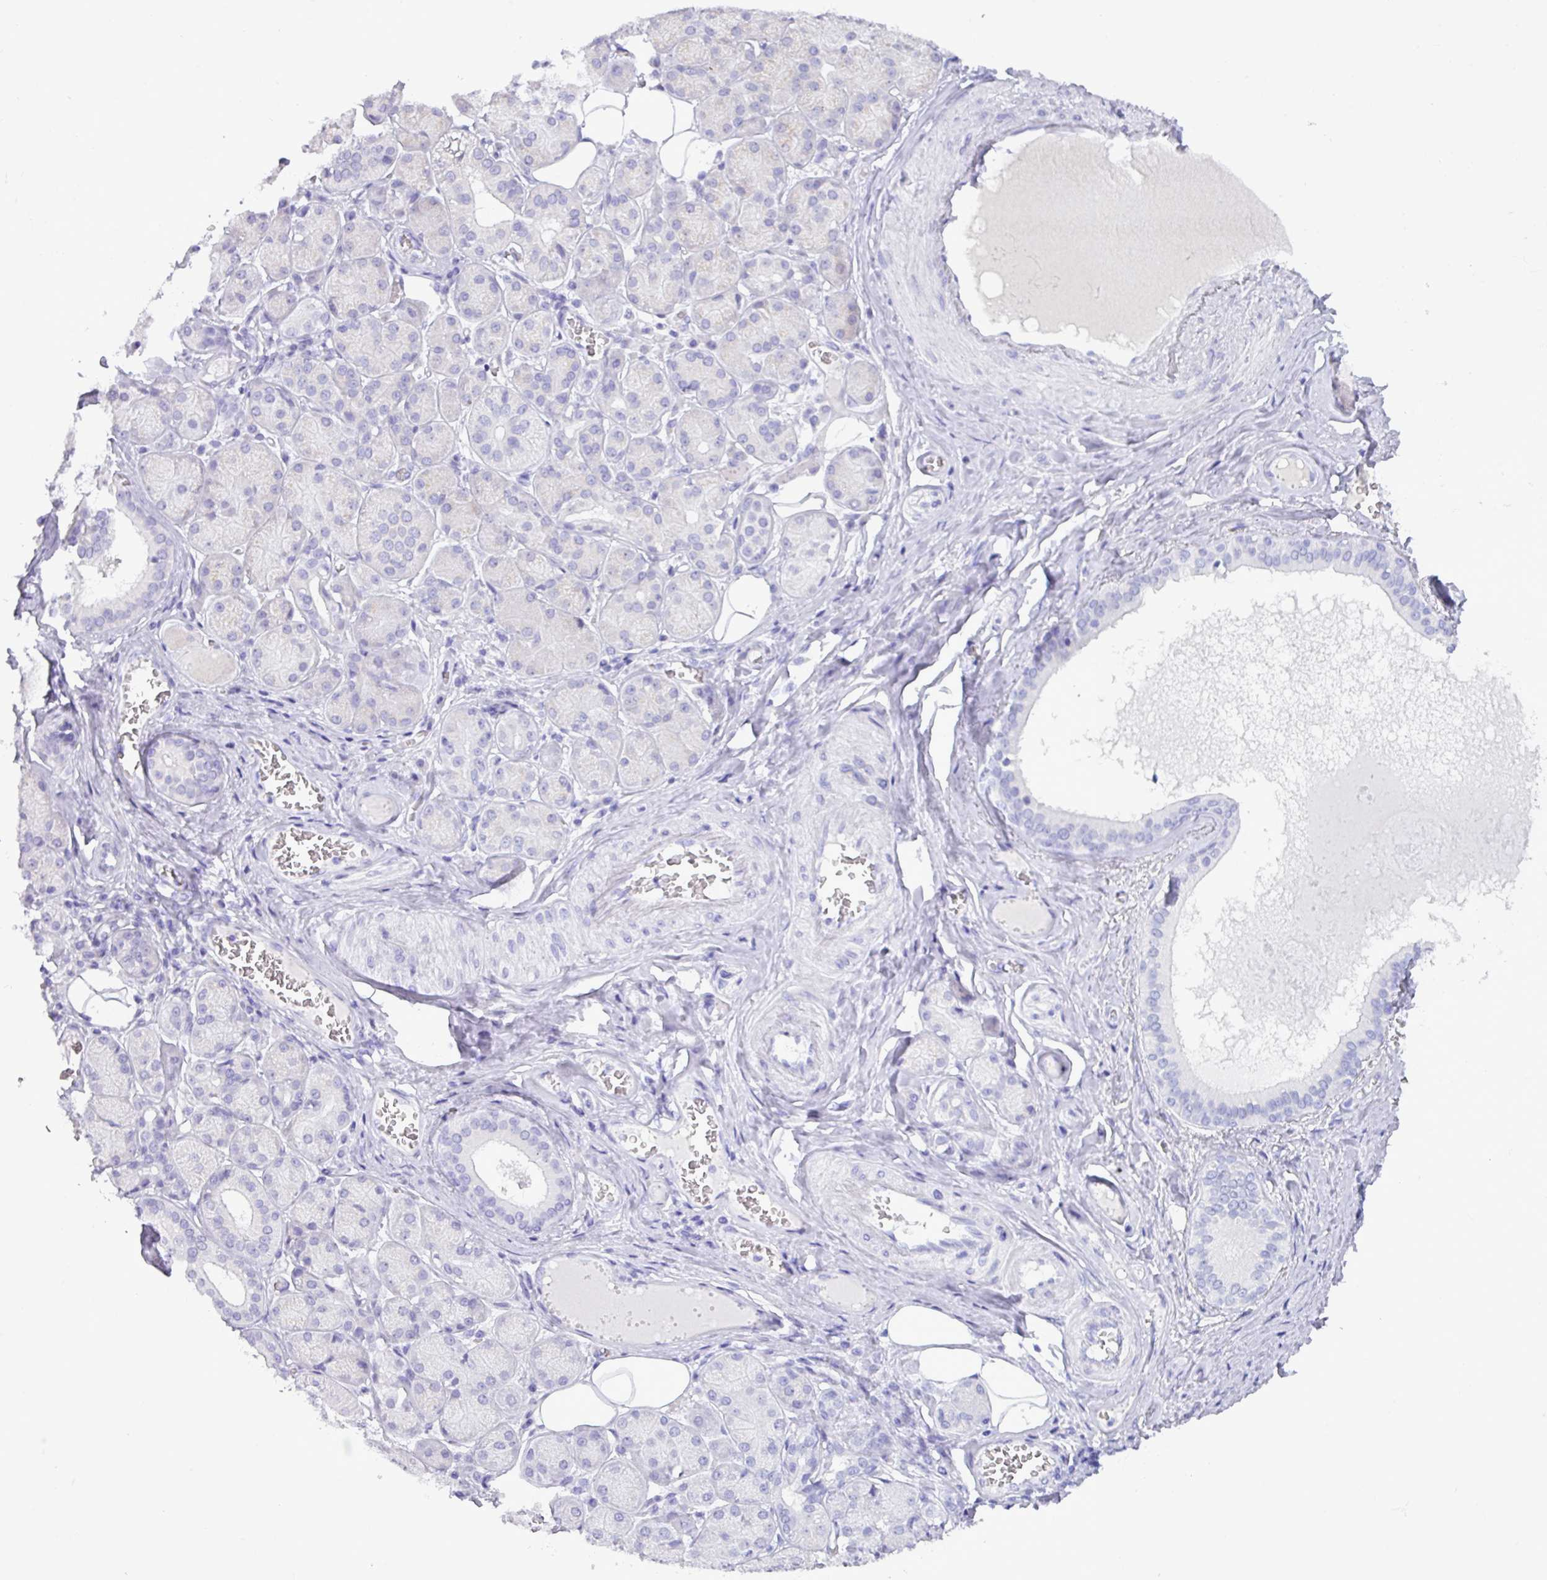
{"staining": {"intensity": "negative", "quantity": "none", "location": "none"}, "tissue": "salivary gland", "cell_type": "Glandular cells", "image_type": "normal", "snomed": [{"axis": "morphology", "description": "Squamous cell carcinoma, NOS"}, {"axis": "topography", "description": "Skin"}, {"axis": "topography", "description": "Head-Neck"}], "caption": "Benign salivary gland was stained to show a protein in brown. There is no significant staining in glandular cells.", "gene": "STIMATE", "patient": {"sex": "male", "age": 80}}